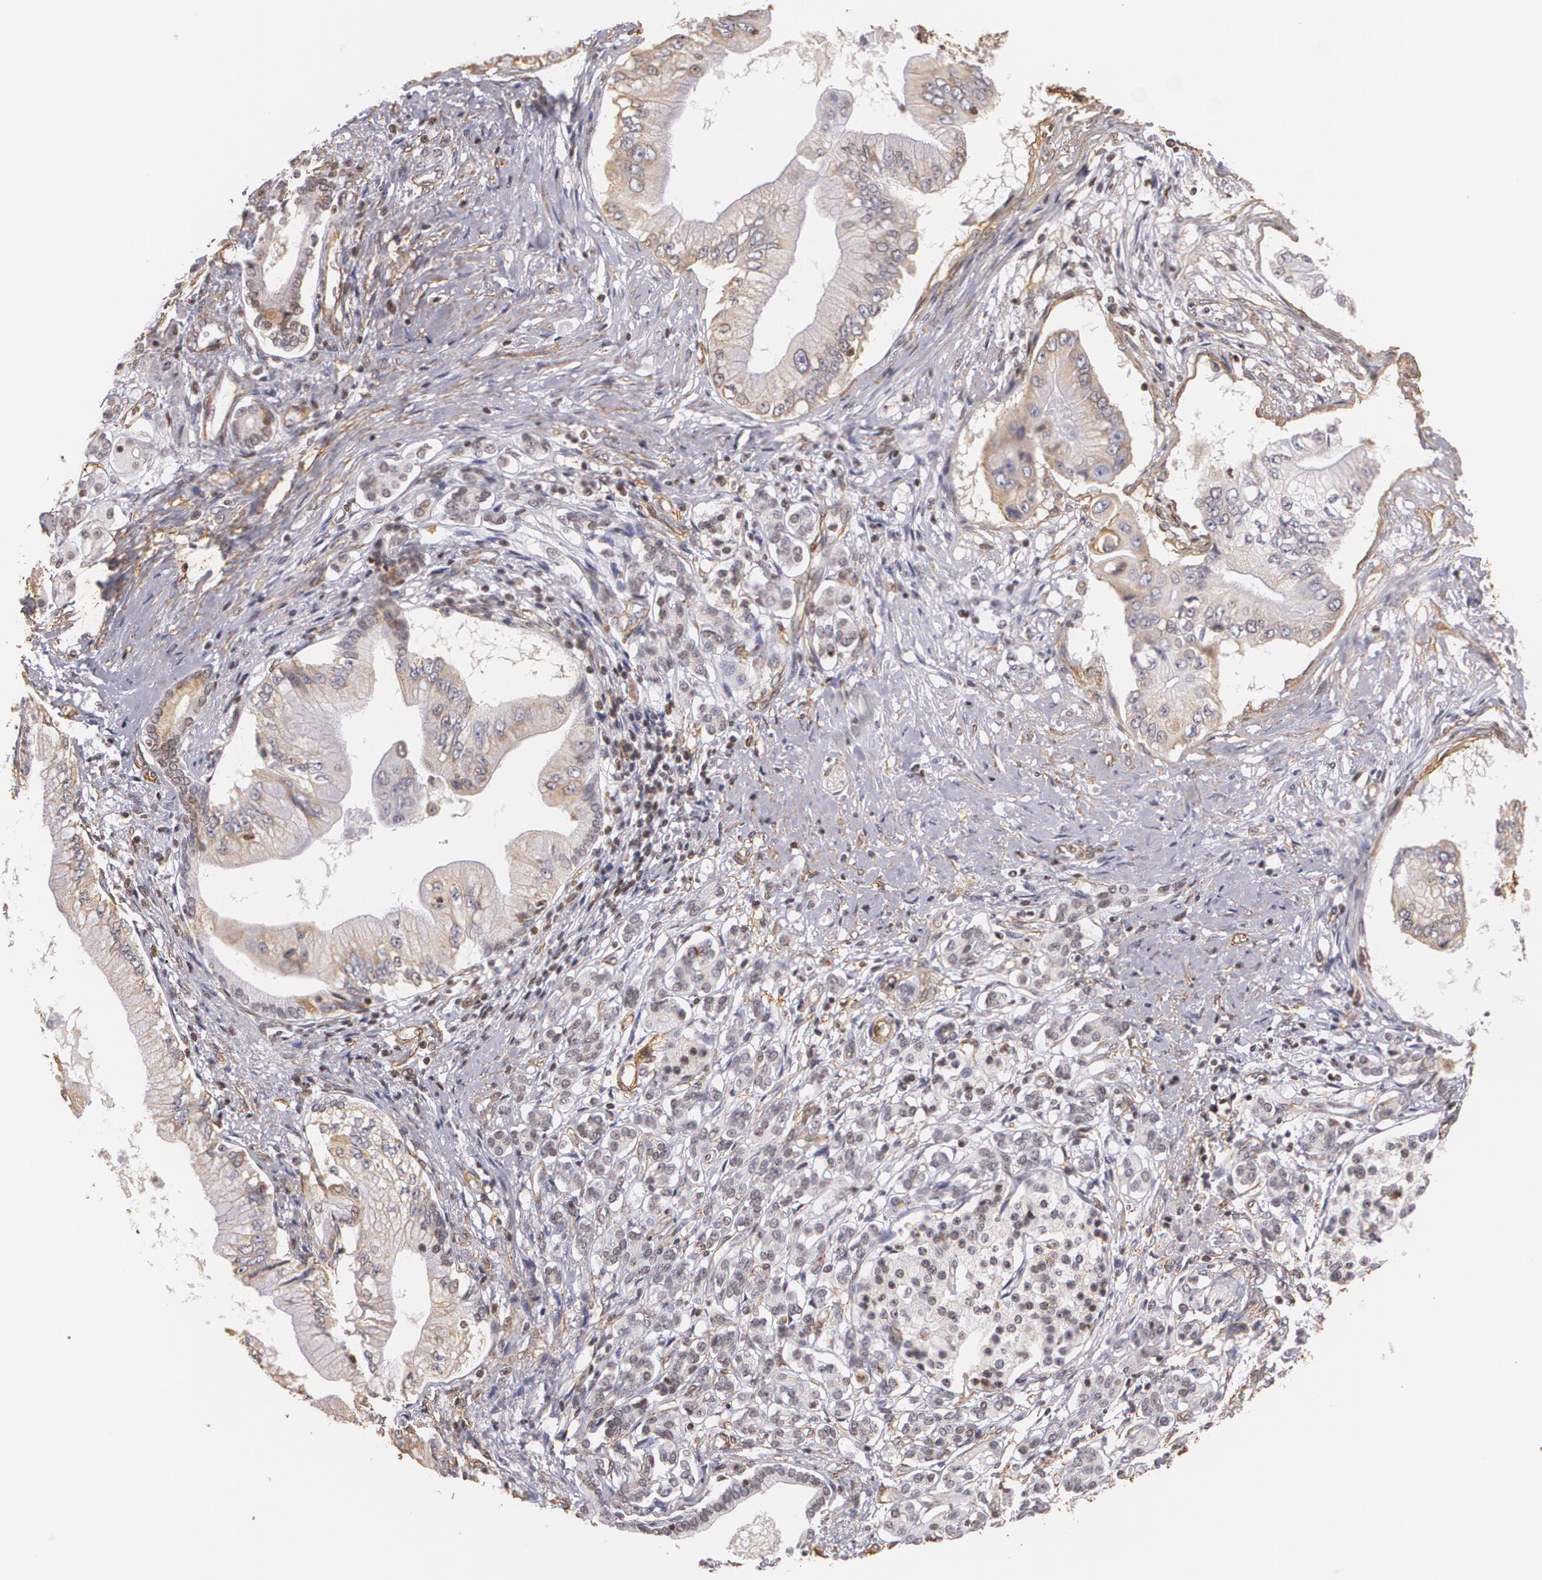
{"staining": {"intensity": "weak", "quantity": ">75%", "location": "cytoplasmic/membranous"}, "tissue": "pancreatic cancer", "cell_type": "Tumor cells", "image_type": "cancer", "snomed": [{"axis": "morphology", "description": "Adenocarcinoma, NOS"}, {"axis": "topography", "description": "Pancreas"}], "caption": "A histopathology image showing weak cytoplasmic/membranous expression in about >75% of tumor cells in pancreatic cancer (adenocarcinoma), as visualized by brown immunohistochemical staining.", "gene": "VAMP1", "patient": {"sex": "male", "age": 62}}